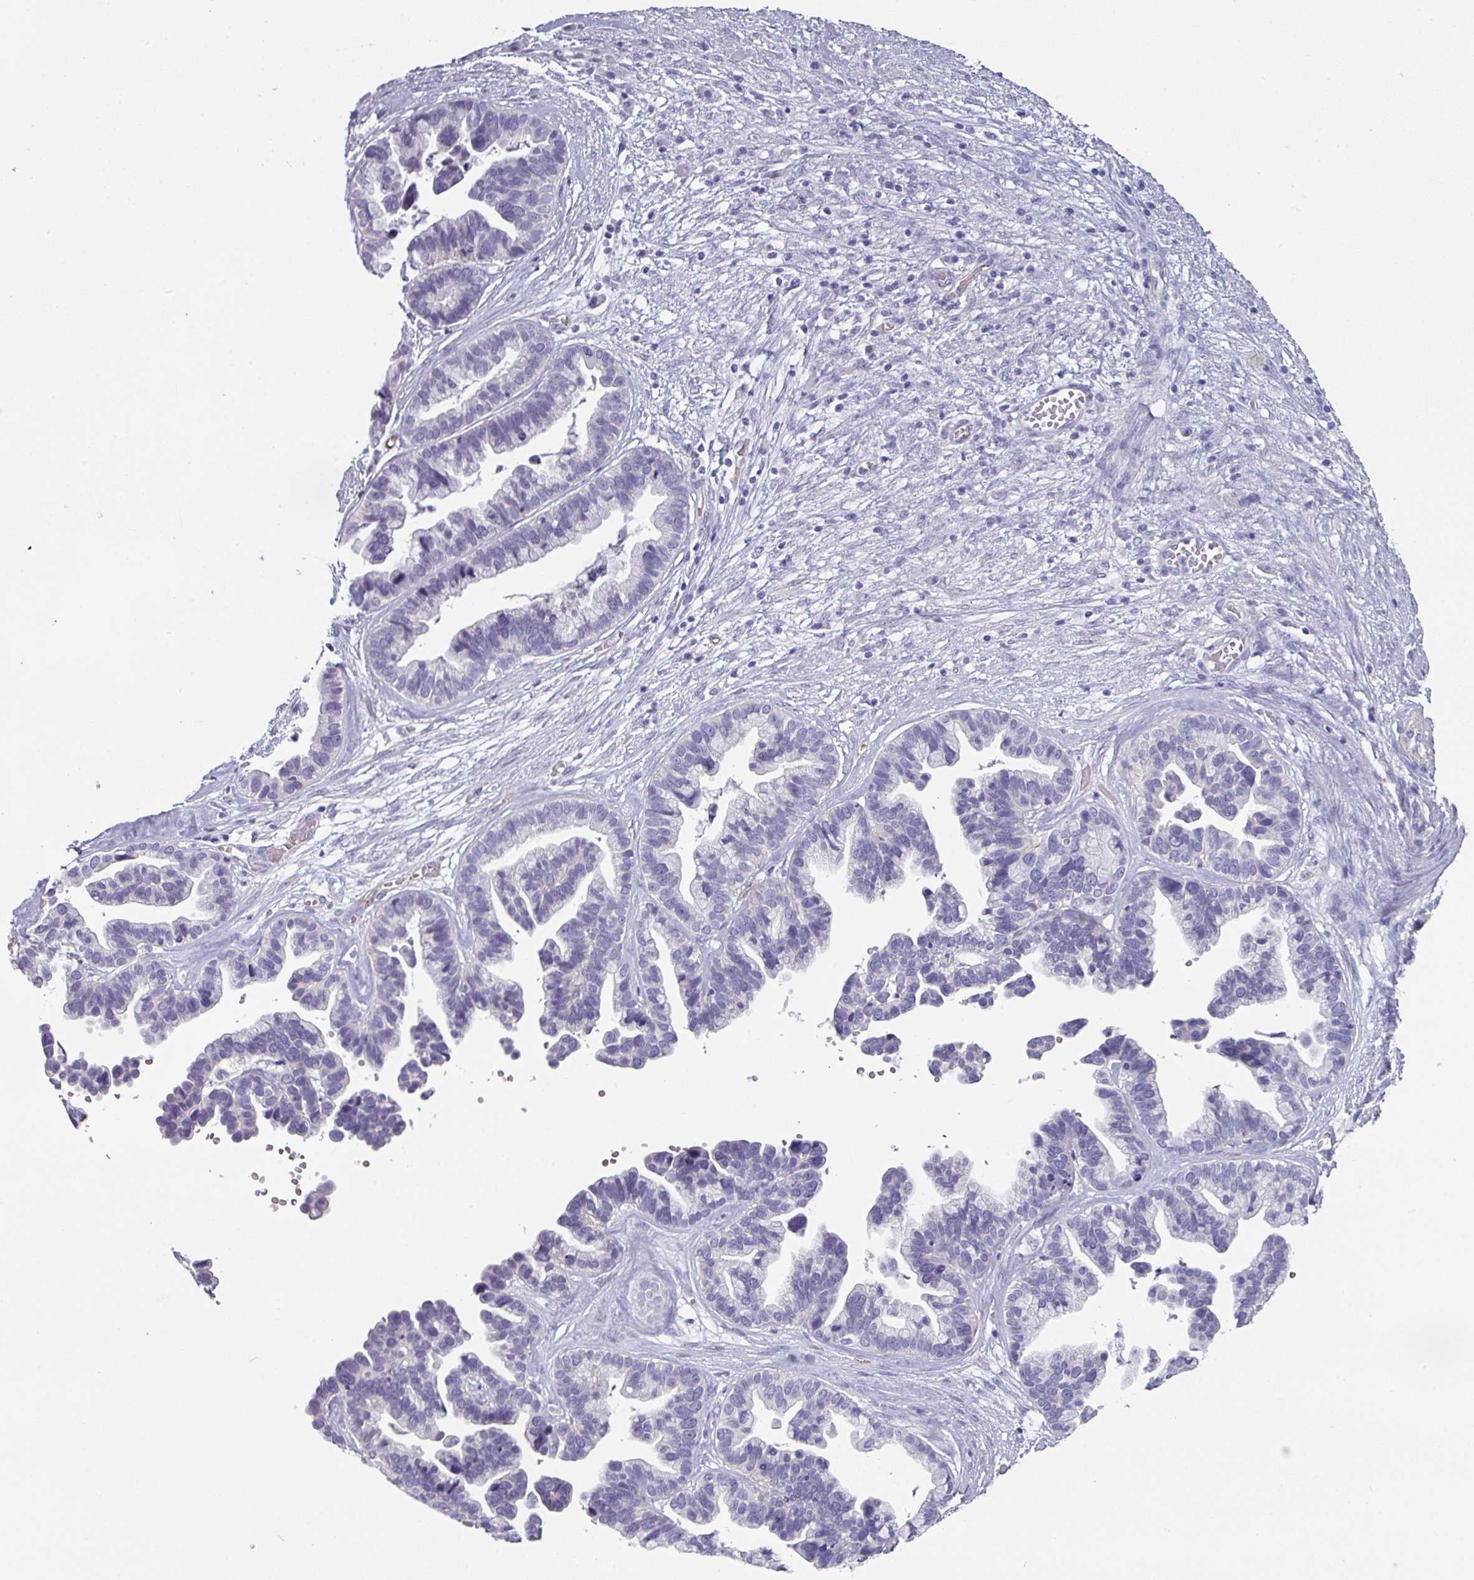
{"staining": {"intensity": "negative", "quantity": "none", "location": "none"}, "tissue": "ovarian cancer", "cell_type": "Tumor cells", "image_type": "cancer", "snomed": [{"axis": "morphology", "description": "Cystadenocarcinoma, serous, NOS"}, {"axis": "topography", "description": "Ovary"}], "caption": "High magnification brightfield microscopy of ovarian cancer (serous cystadenocarcinoma) stained with DAB (brown) and counterstained with hematoxylin (blue): tumor cells show no significant expression.", "gene": "SLC17A7", "patient": {"sex": "female", "age": 56}}